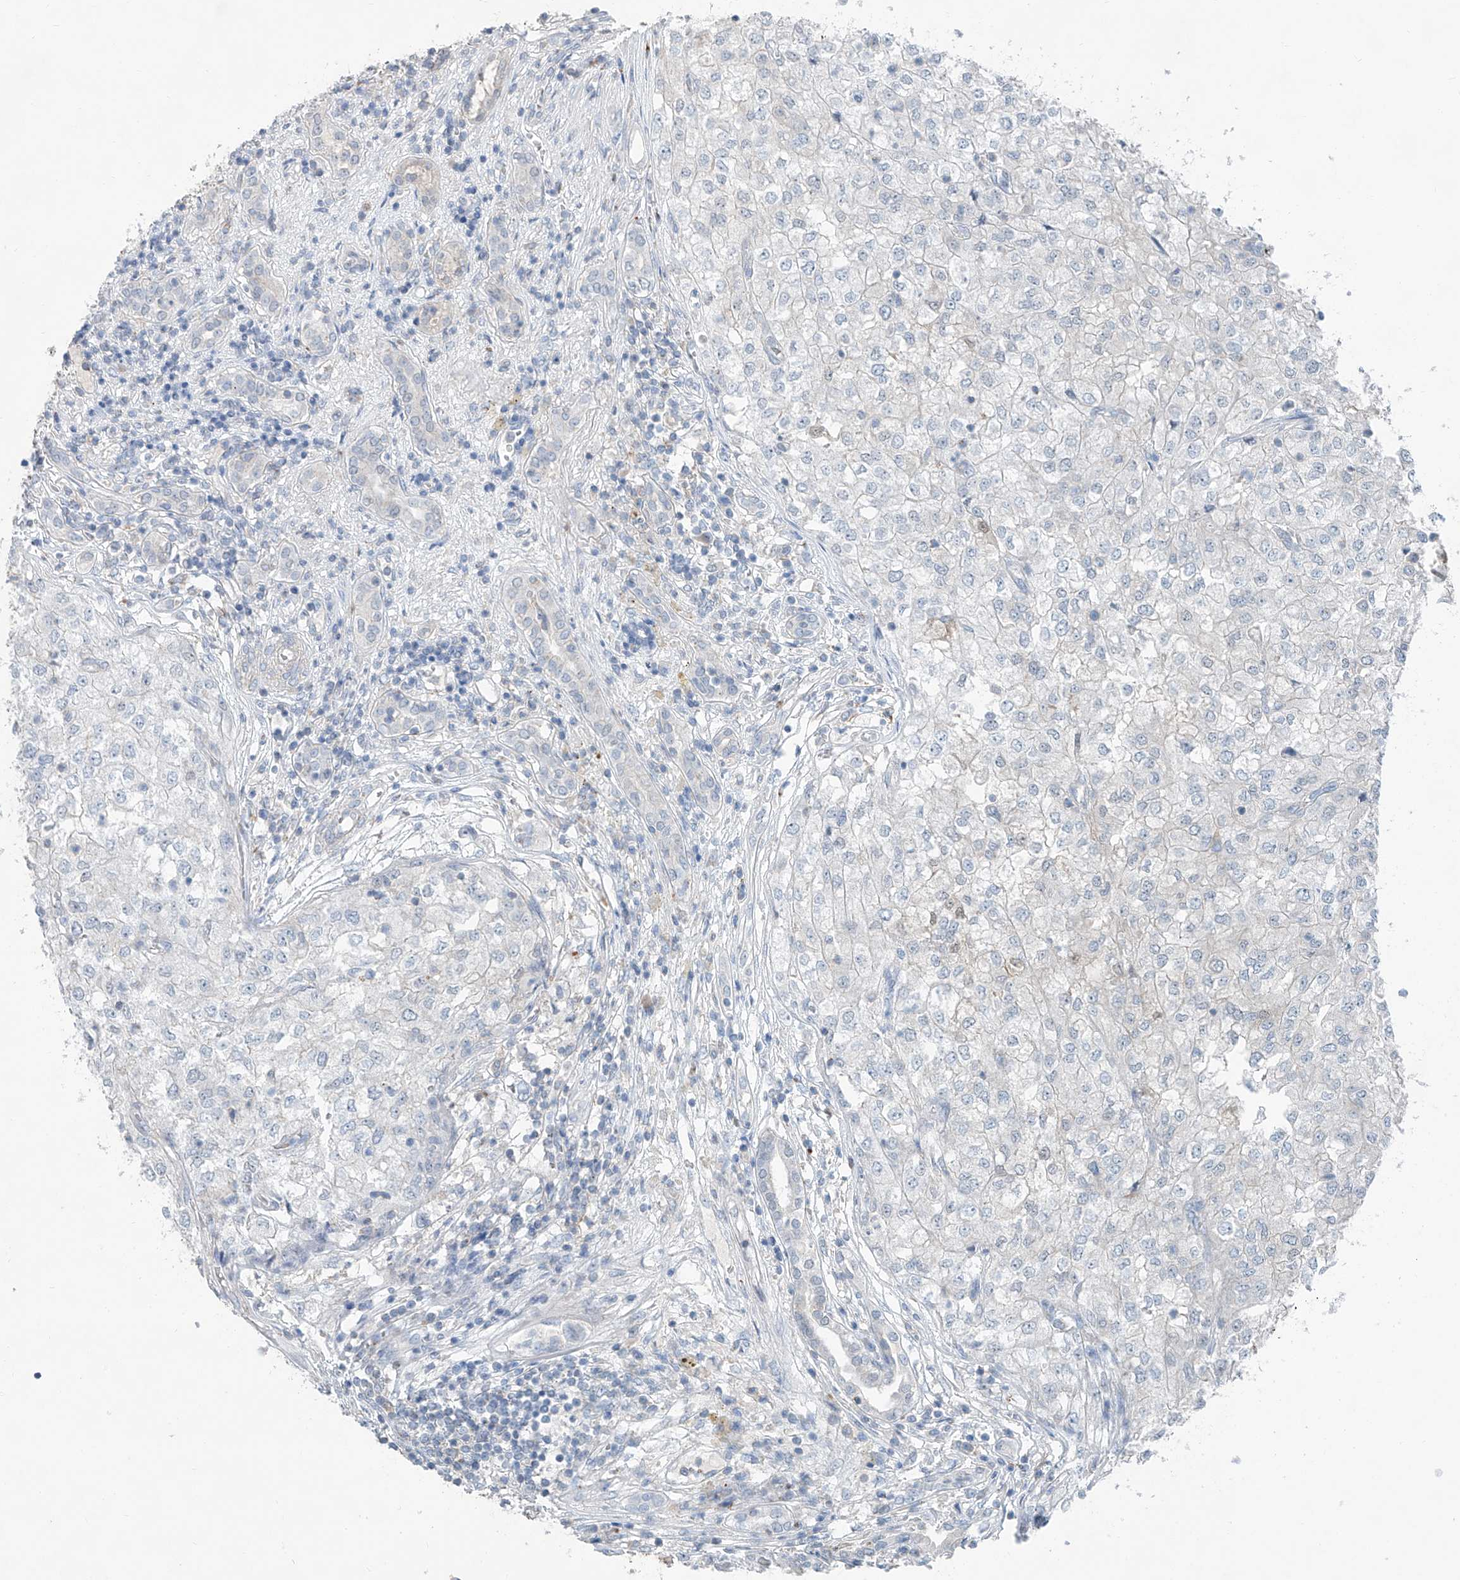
{"staining": {"intensity": "negative", "quantity": "none", "location": "none"}, "tissue": "renal cancer", "cell_type": "Tumor cells", "image_type": "cancer", "snomed": [{"axis": "morphology", "description": "Adenocarcinoma, NOS"}, {"axis": "topography", "description": "Kidney"}], "caption": "There is no significant positivity in tumor cells of renal cancer. (DAB (3,3'-diaminobenzidine) IHC, high magnification).", "gene": "ANKRD34A", "patient": {"sex": "female", "age": 54}}